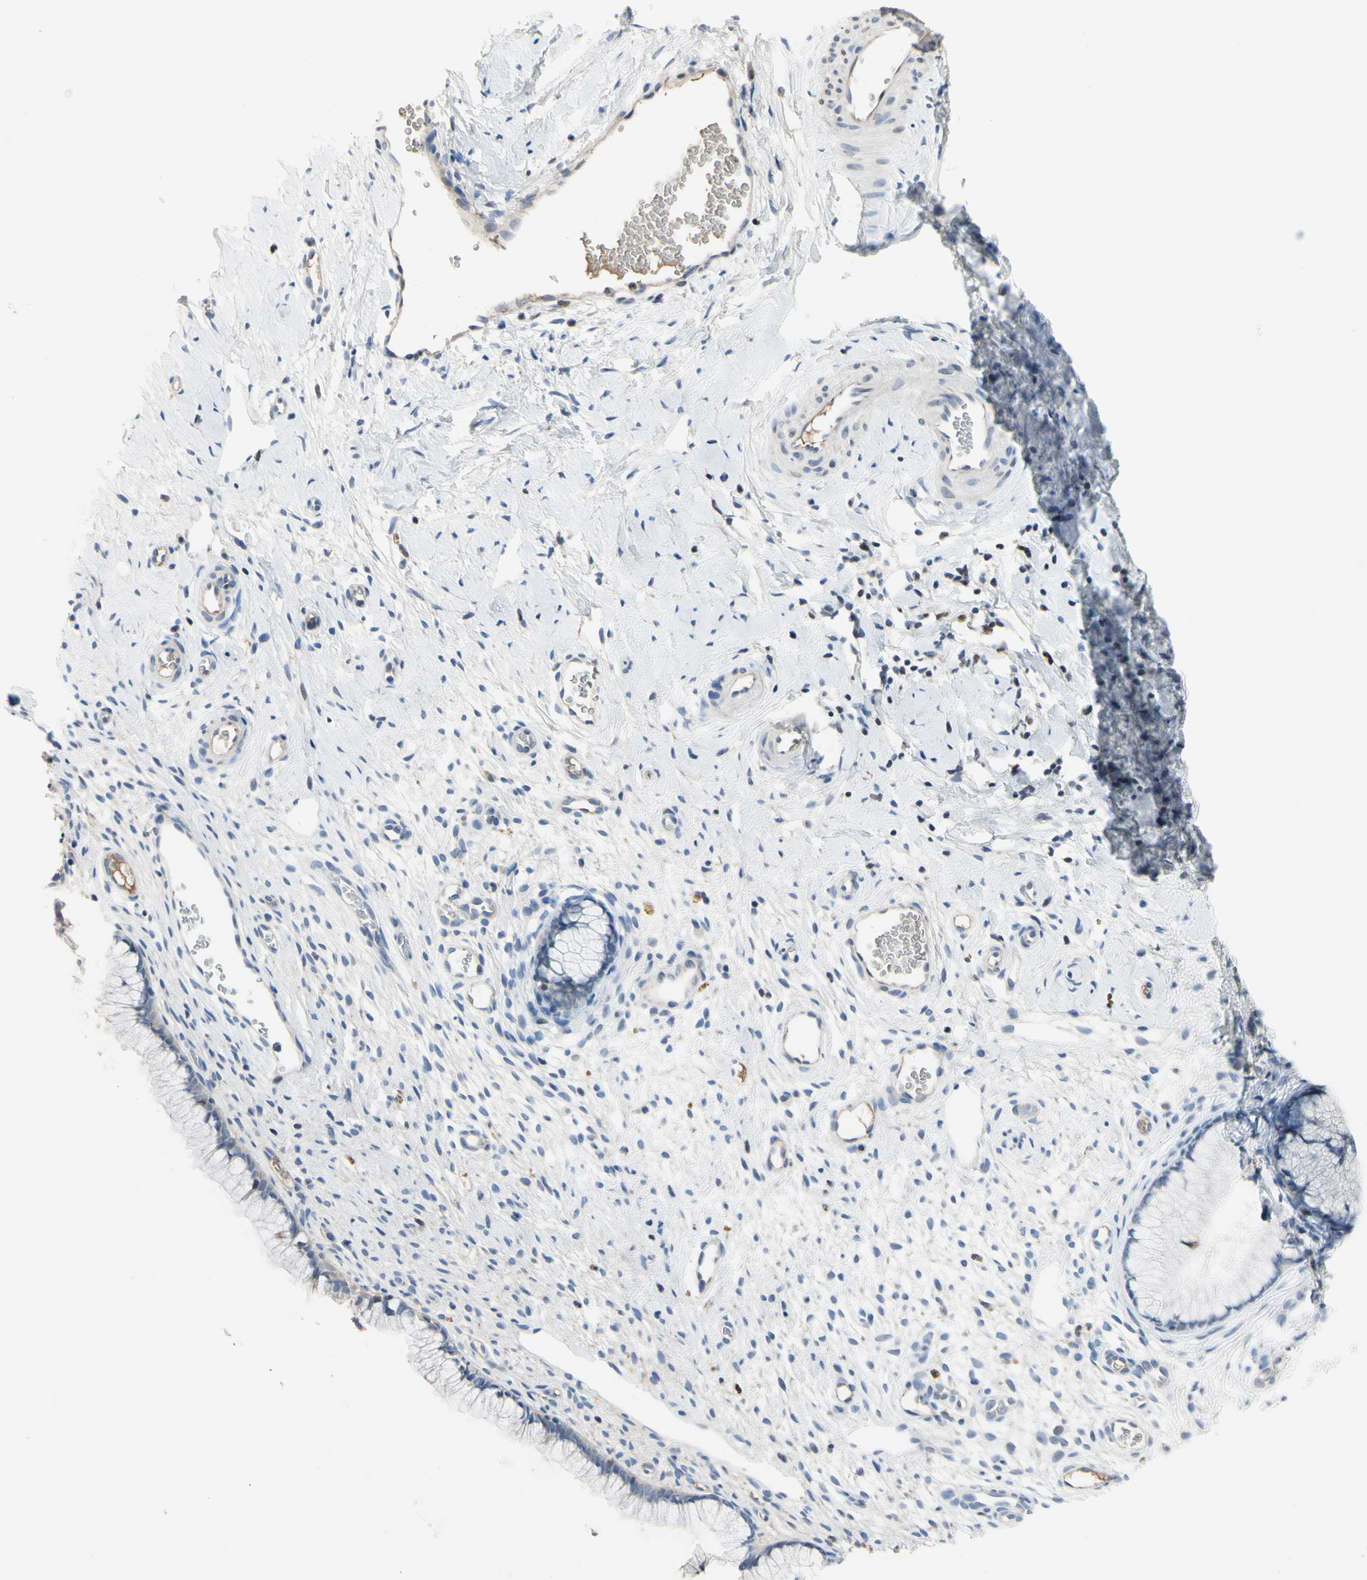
{"staining": {"intensity": "negative", "quantity": "none", "location": "none"}, "tissue": "cervix", "cell_type": "Glandular cells", "image_type": "normal", "snomed": [{"axis": "morphology", "description": "Normal tissue, NOS"}, {"axis": "topography", "description": "Cervix"}], "caption": "Photomicrograph shows no protein staining in glandular cells of benign cervix. (DAB immunohistochemistry visualized using brightfield microscopy, high magnification).", "gene": "ECRG4", "patient": {"sex": "female", "age": 65}}